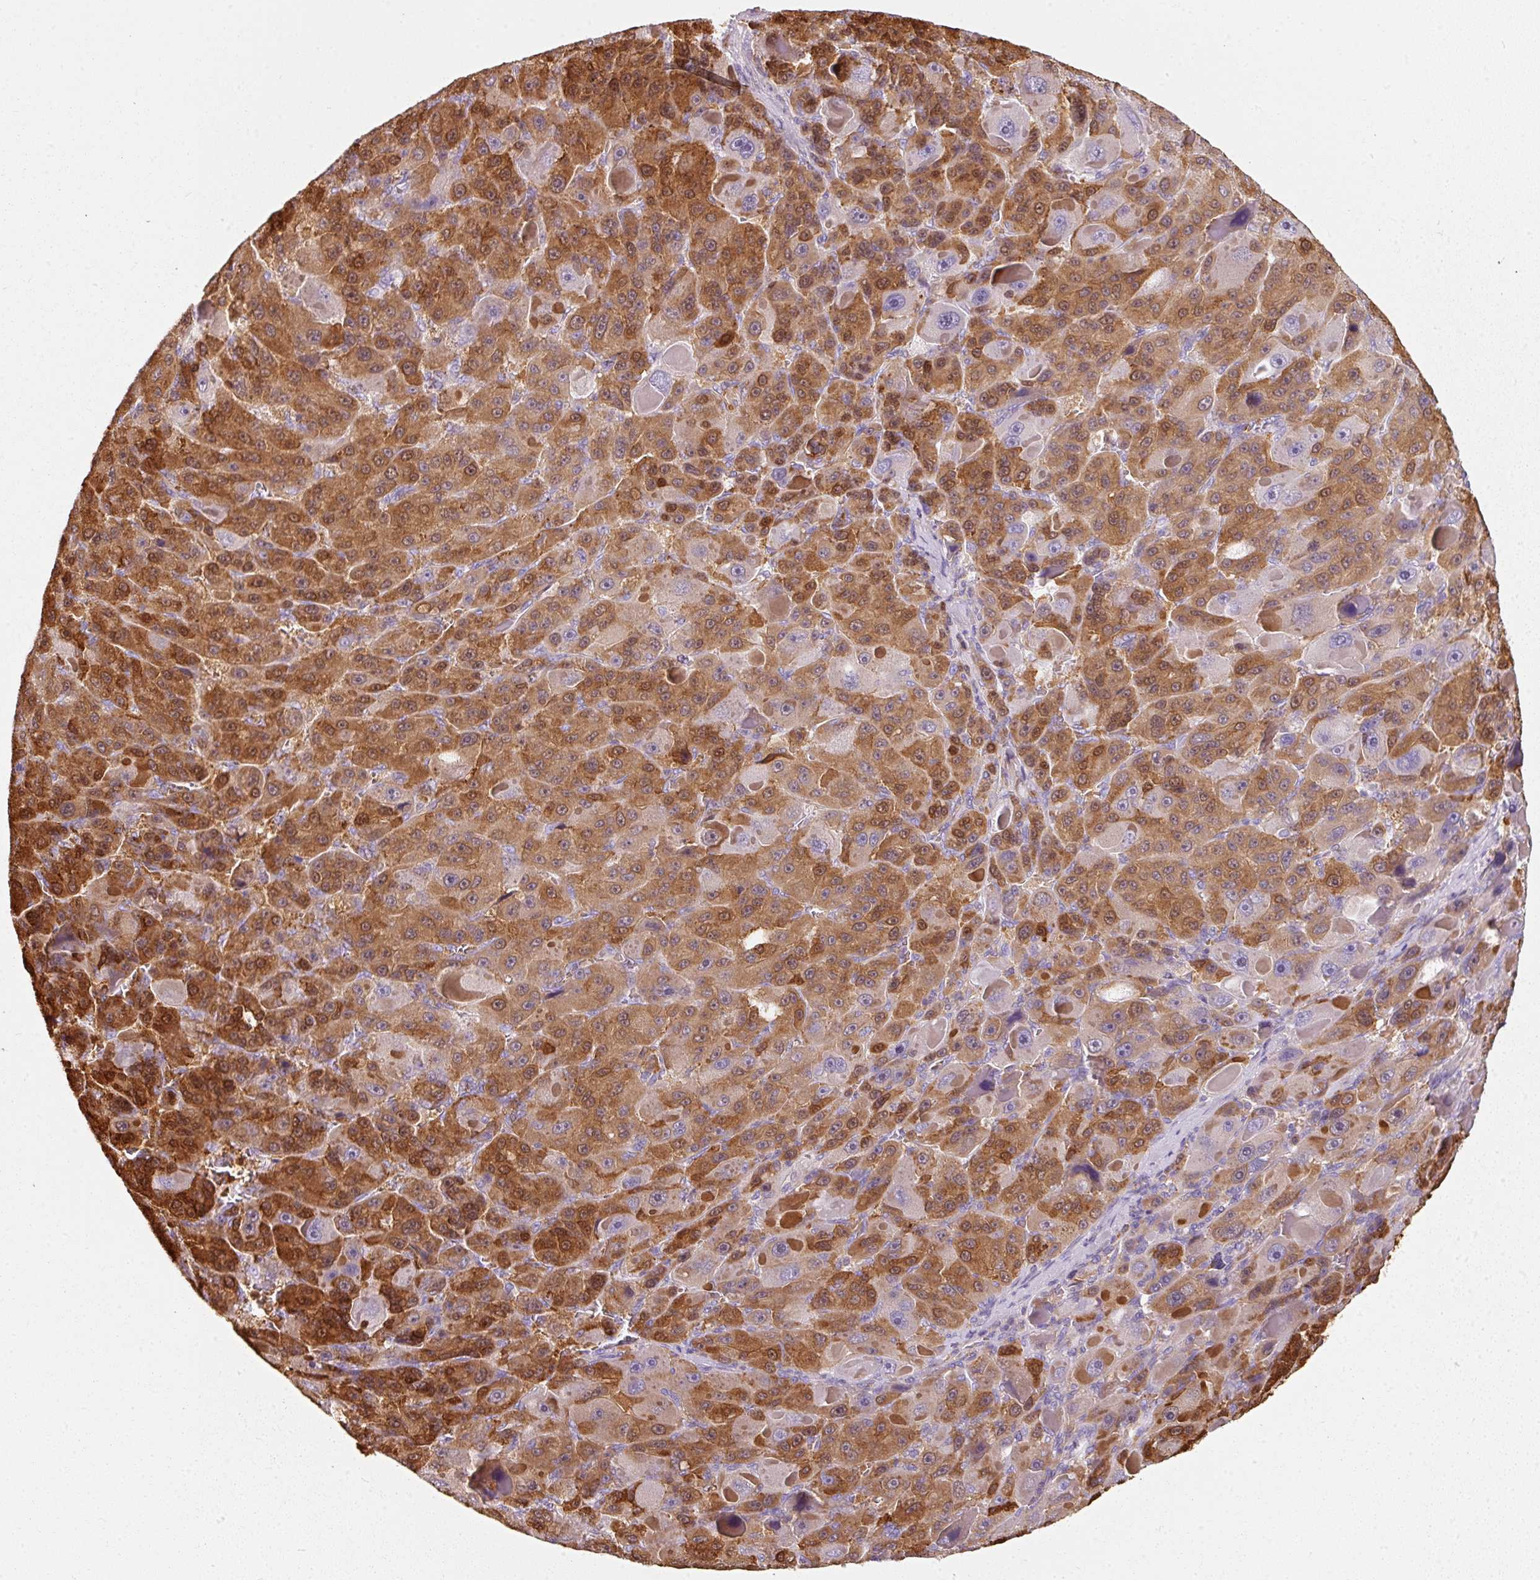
{"staining": {"intensity": "strong", "quantity": "25%-75%", "location": "cytoplasmic/membranous"}, "tissue": "liver cancer", "cell_type": "Tumor cells", "image_type": "cancer", "snomed": [{"axis": "morphology", "description": "Carcinoma, Hepatocellular, NOS"}, {"axis": "topography", "description": "Liver"}], "caption": "Protein expression analysis of human hepatocellular carcinoma (liver) reveals strong cytoplasmic/membranous expression in about 25%-75% of tumor cells.", "gene": "IQGAP2", "patient": {"sex": "male", "age": 76}}